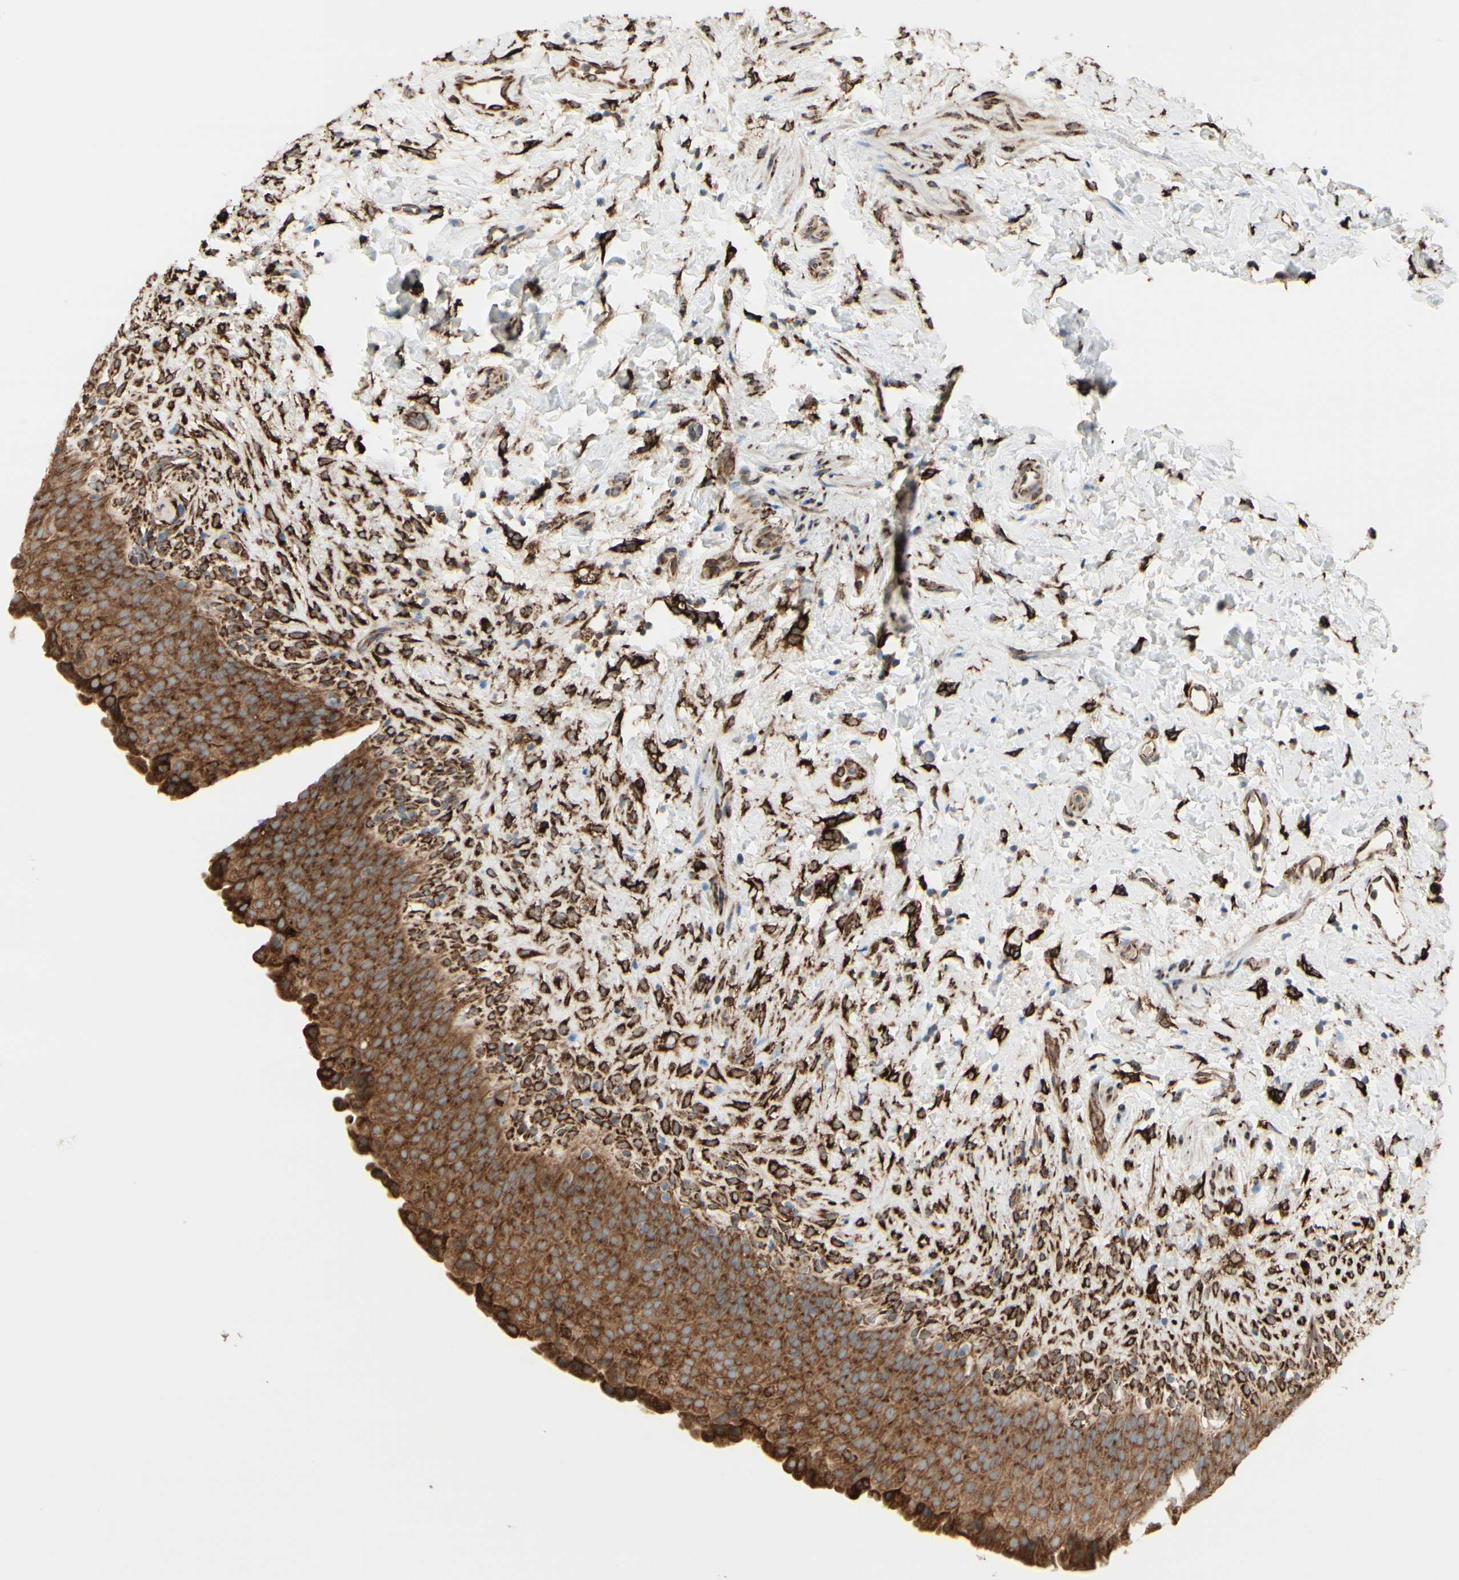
{"staining": {"intensity": "strong", "quantity": ">75%", "location": "cytoplasmic/membranous"}, "tissue": "urinary bladder", "cell_type": "Urothelial cells", "image_type": "normal", "snomed": [{"axis": "morphology", "description": "Normal tissue, NOS"}, {"axis": "topography", "description": "Urinary bladder"}], "caption": "Brown immunohistochemical staining in benign human urinary bladder shows strong cytoplasmic/membranous staining in approximately >75% of urothelial cells. (DAB (3,3'-diaminobenzidine) IHC with brightfield microscopy, high magnification).", "gene": "RRBP1", "patient": {"sex": "female", "age": 79}}